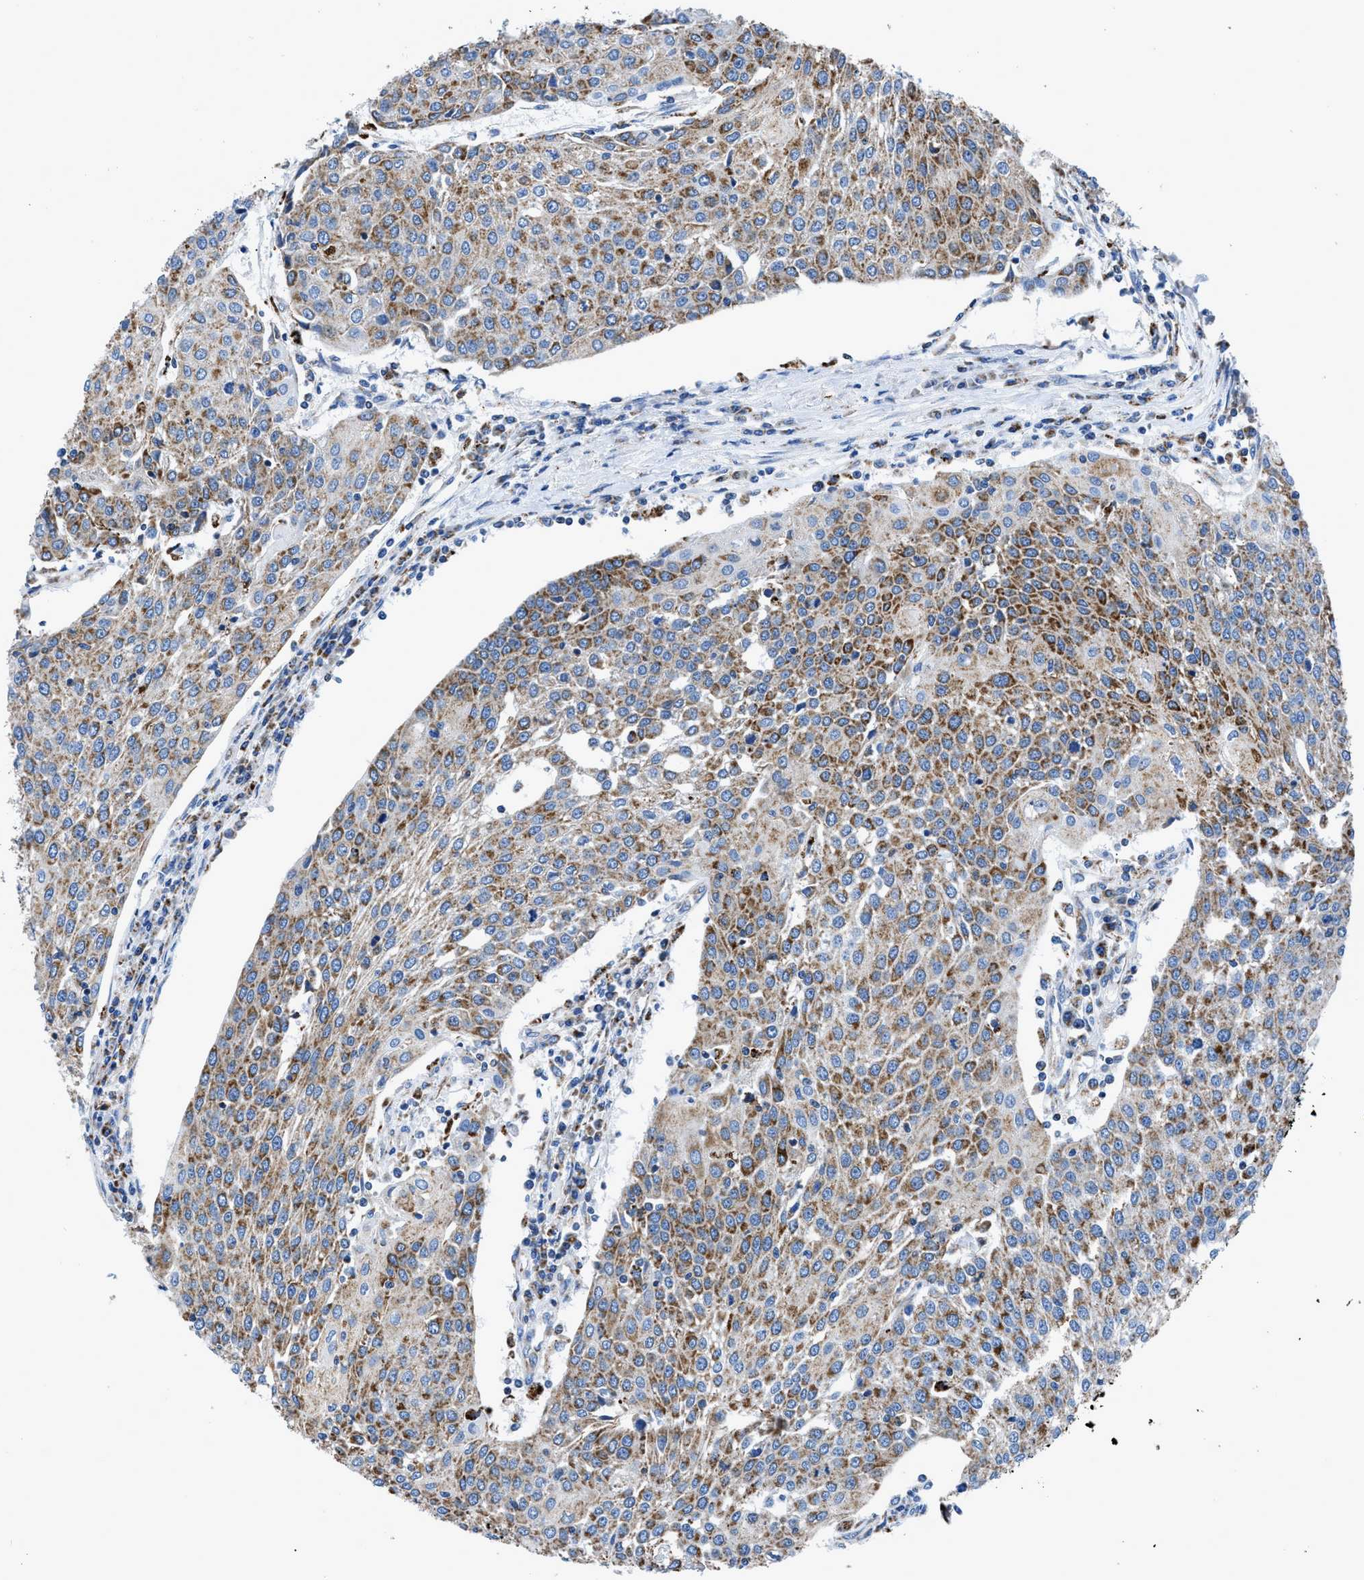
{"staining": {"intensity": "moderate", "quantity": ">75%", "location": "cytoplasmic/membranous"}, "tissue": "urothelial cancer", "cell_type": "Tumor cells", "image_type": "cancer", "snomed": [{"axis": "morphology", "description": "Urothelial carcinoma, High grade"}, {"axis": "topography", "description": "Urinary bladder"}], "caption": "IHC of urothelial carcinoma (high-grade) shows medium levels of moderate cytoplasmic/membranous staining in about >75% of tumor cells. Immunohistochemistry stains the protein in brown and the nuclei are stained blue.", "gene": "ZDHHC3", "patient": {"sex": "female", "age": 85}}